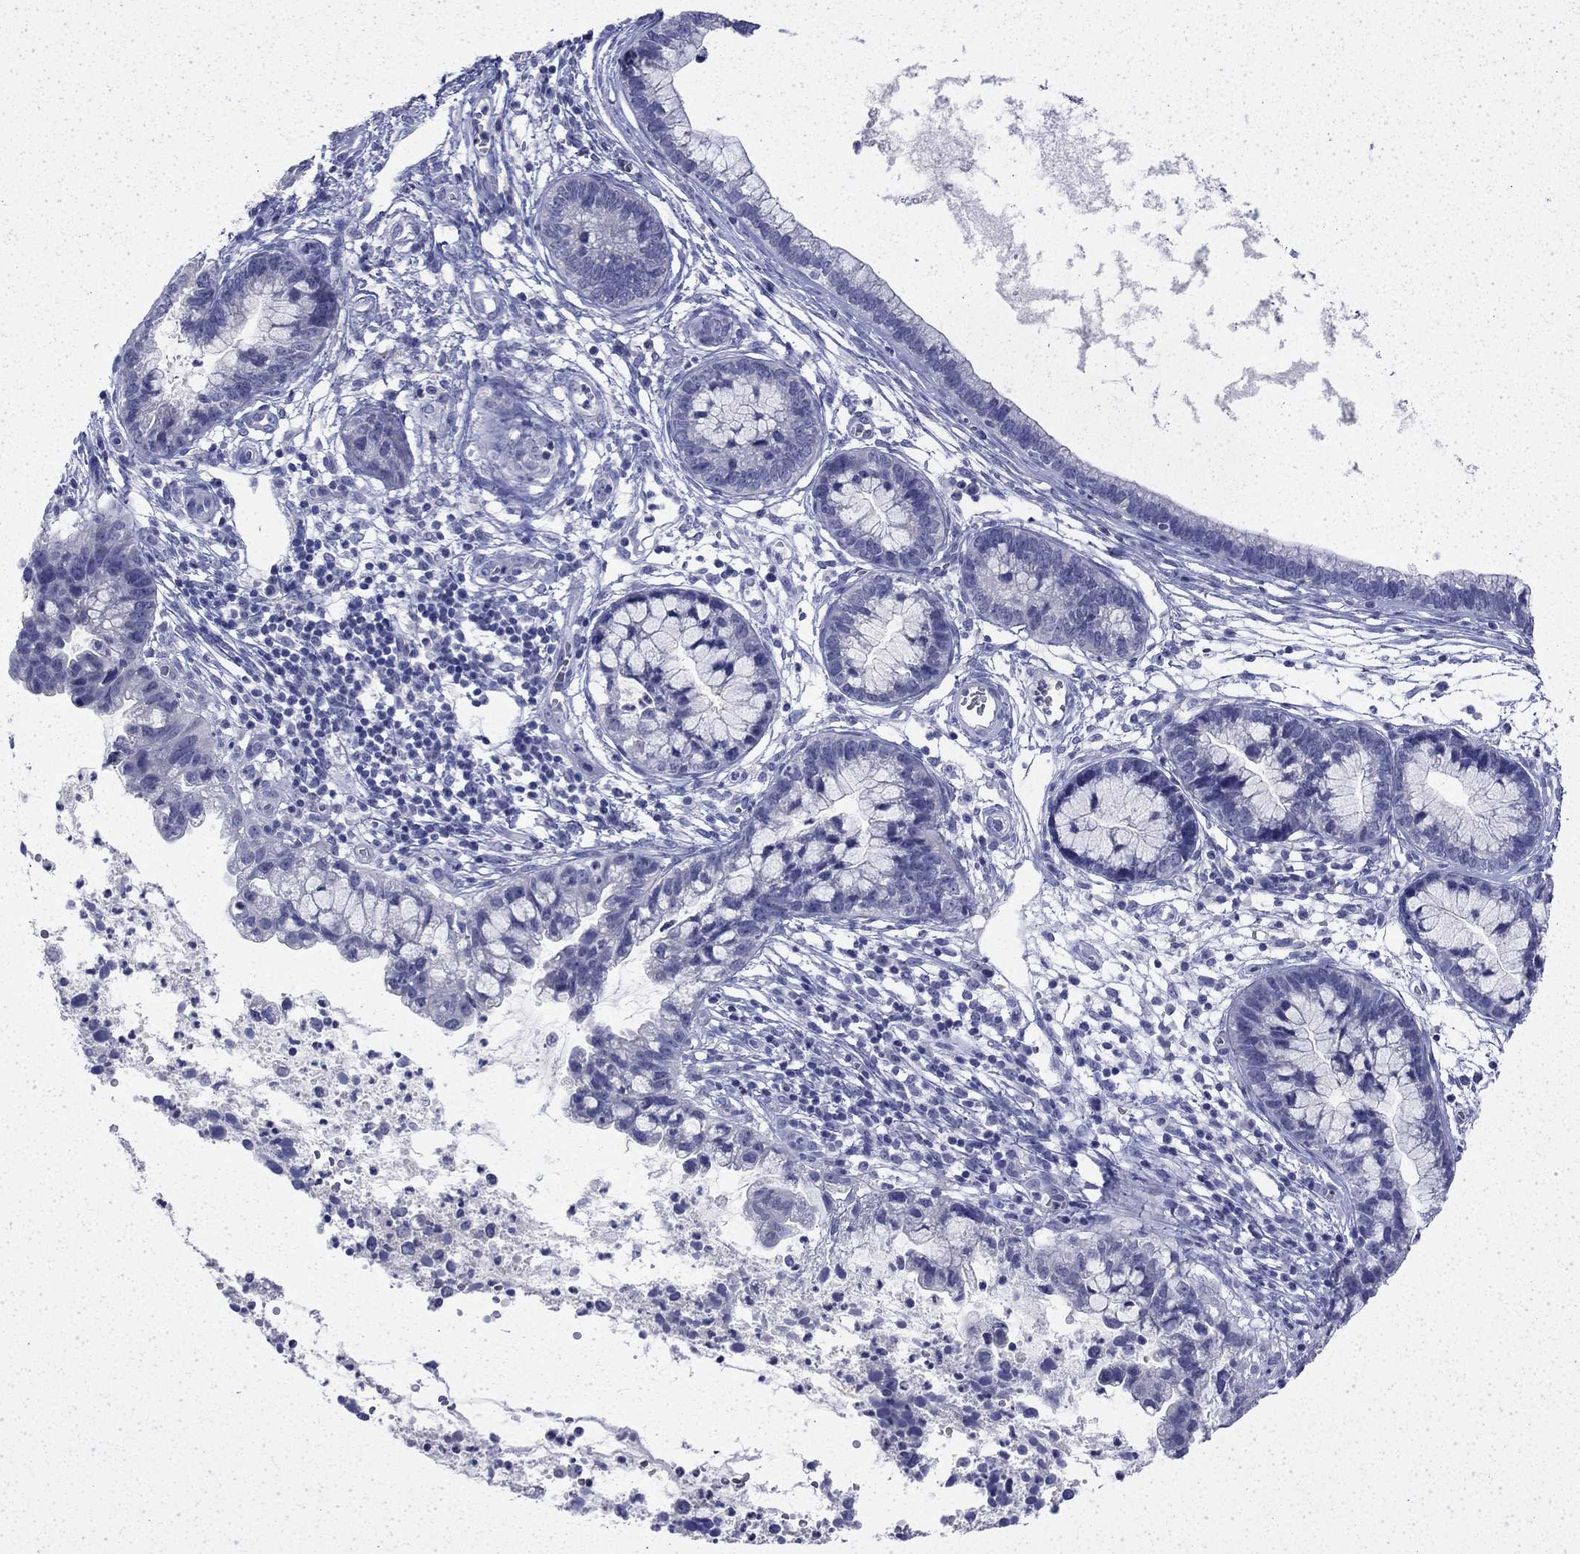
{"staining": {"intensity": "negative", "quantity": "none", "location": "none"}, "tissue": "cervical cancer", "cell_type": "Tumor cells", "image_type": "cancer", "snomed": [{"axis": "morphology", "description": "Adenocarcinoma, NOS"}, {"axis": "topography", "description": "Cervix"}], "caption": "Protein analysis of cervical adenocarcinoma exhibits no significant positivity in tumor cells.", "gene": "ENPP6", "patient": {"sex": "female", "age": 44}}